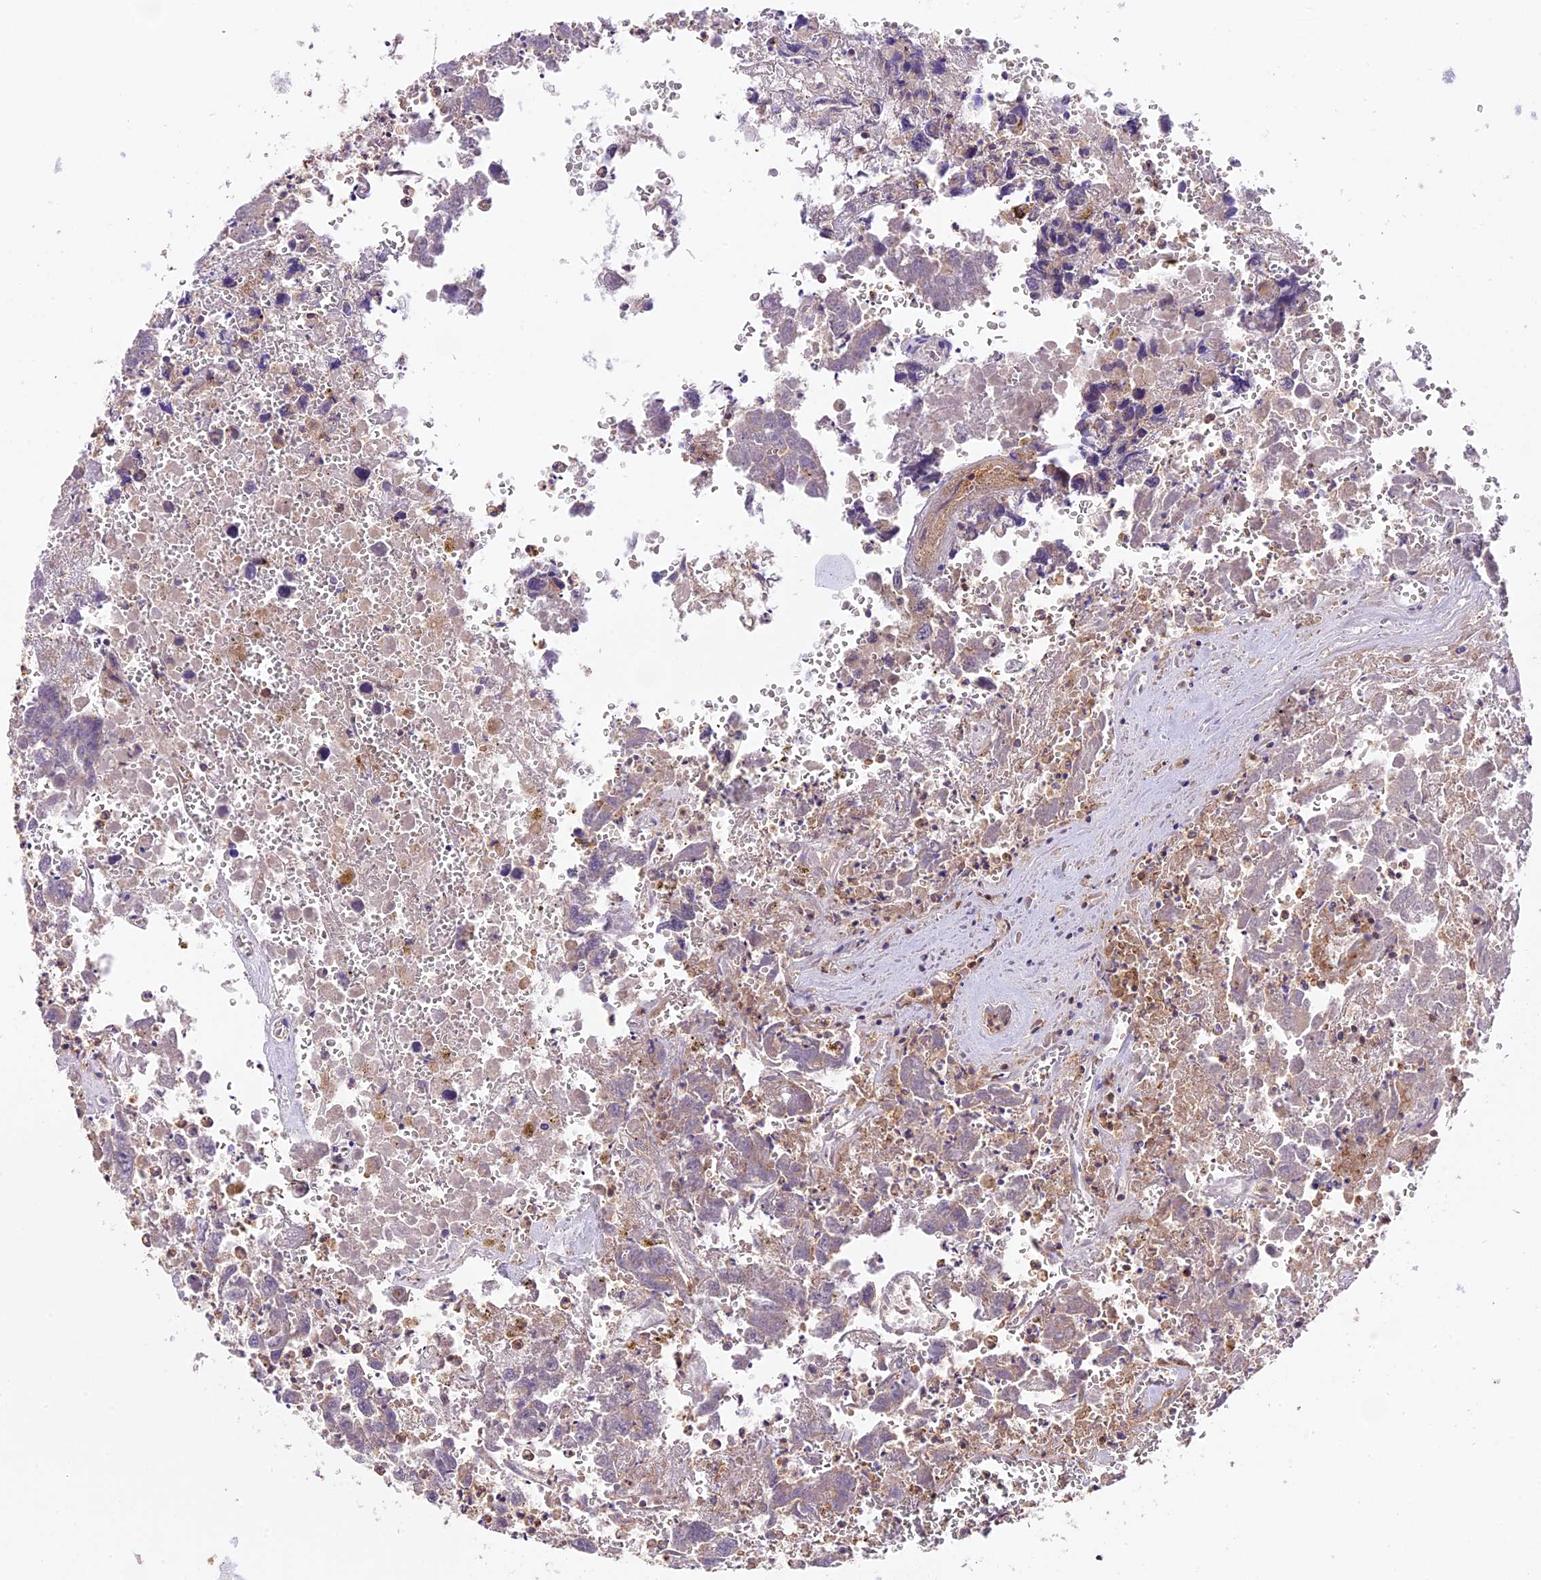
{"staining": {"intensity": "weak", "quantity": "<25%", "location": "cytoplasmic/membranous"}, "tissue": "testis cancer", "cell_type": "Tumor cells", "image_type": "cancer", "snomed": [{"axis": "morphology", "description": "Carcinoma, Embryonal, NOS"}, {"axis": "topography", "description": "Testis"}], "caption": "Testis cancer was stained to show a protein in brown. There is no significant expression in tumor cells.", "gene": "SKIDA1", "patient": {"sex": "male", "age": 31}}